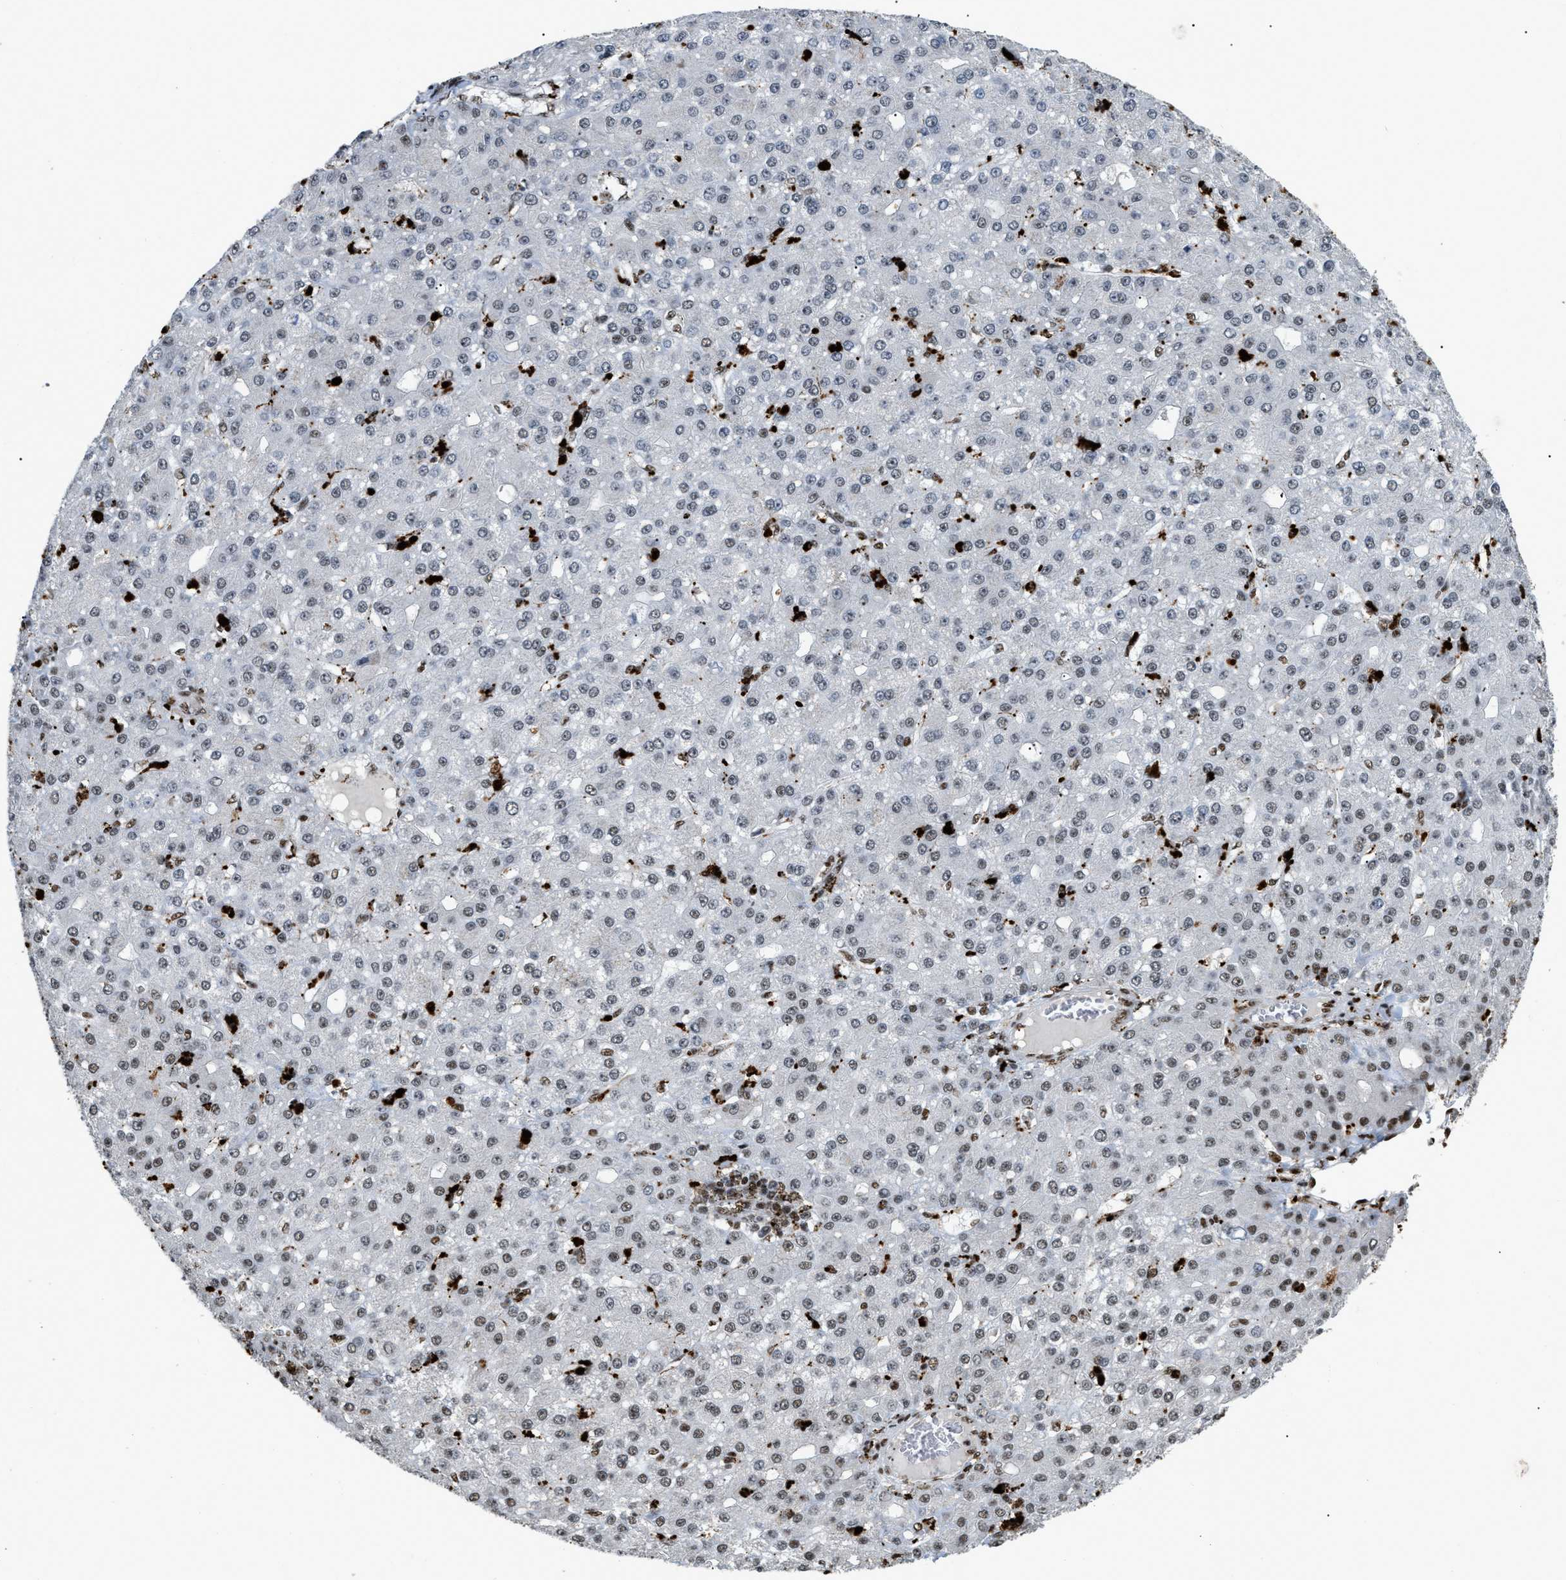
{"staining": {"intensity": "weak", "quantity": "25%-75%", "location": "nuclear"}, "tissue": "liver cancer", "cell_type": "Tumor cells", "image_type": "cancer", "snomed": [{"axis": "morphology", "description": "Carcinoma, Hepatocellular, NOS"}, {"axis": "topography", "description": "Liver"}], "caption": "Immunohistochemical staining of liver cancer (hepatocellular carcinoma) demonstrates weak nuclear protein positivity in about 25%-75% of tumor cells. Nuclei are stained in blue.", "gene": "NUMA1", "patient": {"sex": "male", "age": 67}}